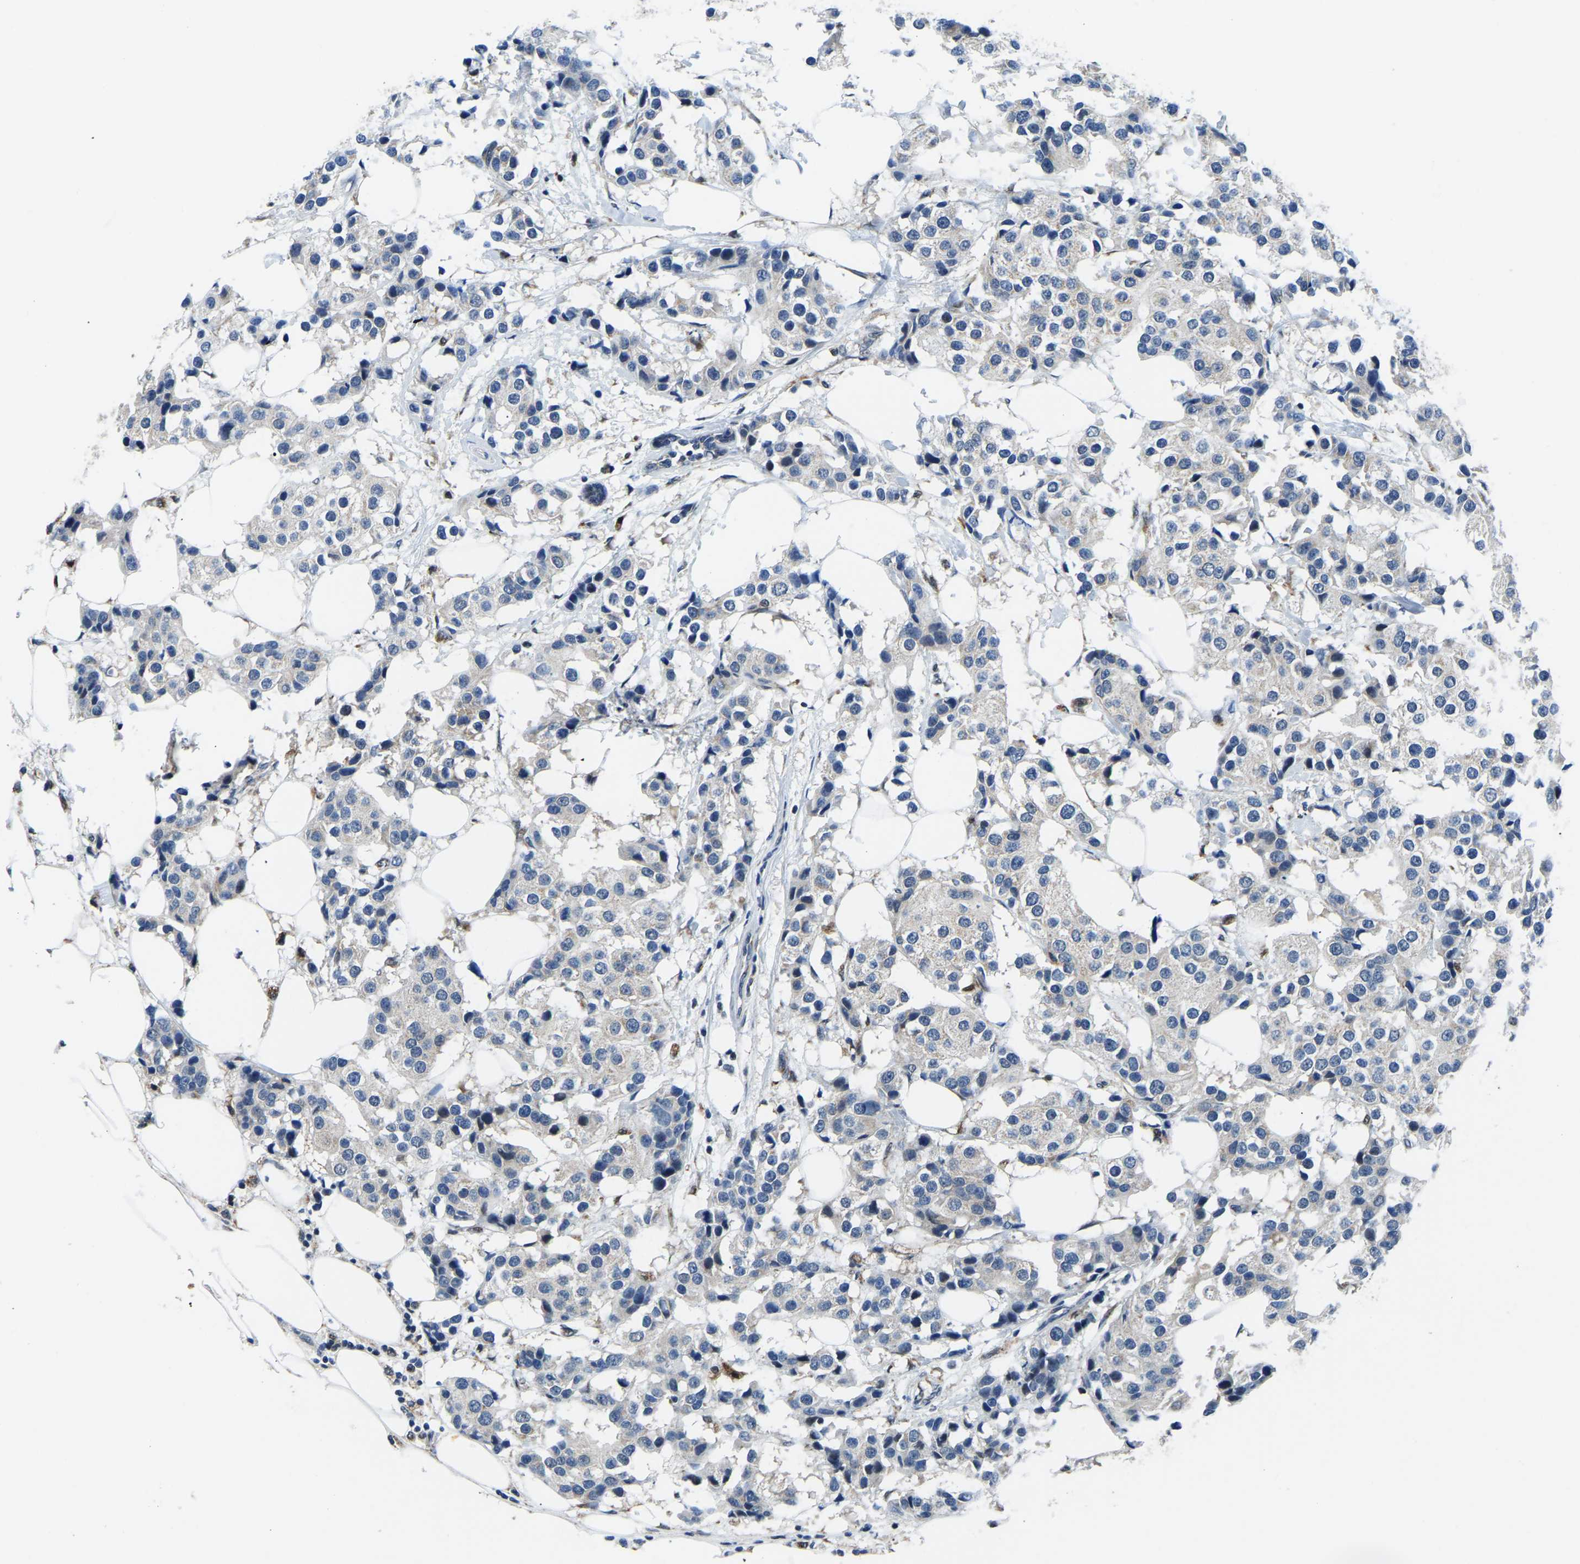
{"staining": {"intensity": "negative", "quantity": "none", "location": "none"}, "tissue": "breast cancer", "cell_type": "Tumor cells", "image_type": "cancer", "snomed": [{"axis": "morphology", "description": "Normal tissue, NOS"}, {"axis": "morphology", "description": "Duct carcinoma"}, {"axis": "topography", "description": "Breast"}], "caption": "This is an immunohistochemistry histopathology image of human breast infiltrating ductal carcinoma. There is no positivity in tumor cells.", "gene": "BNIP3L", "patient": {"sex": "female", "age": 39}}